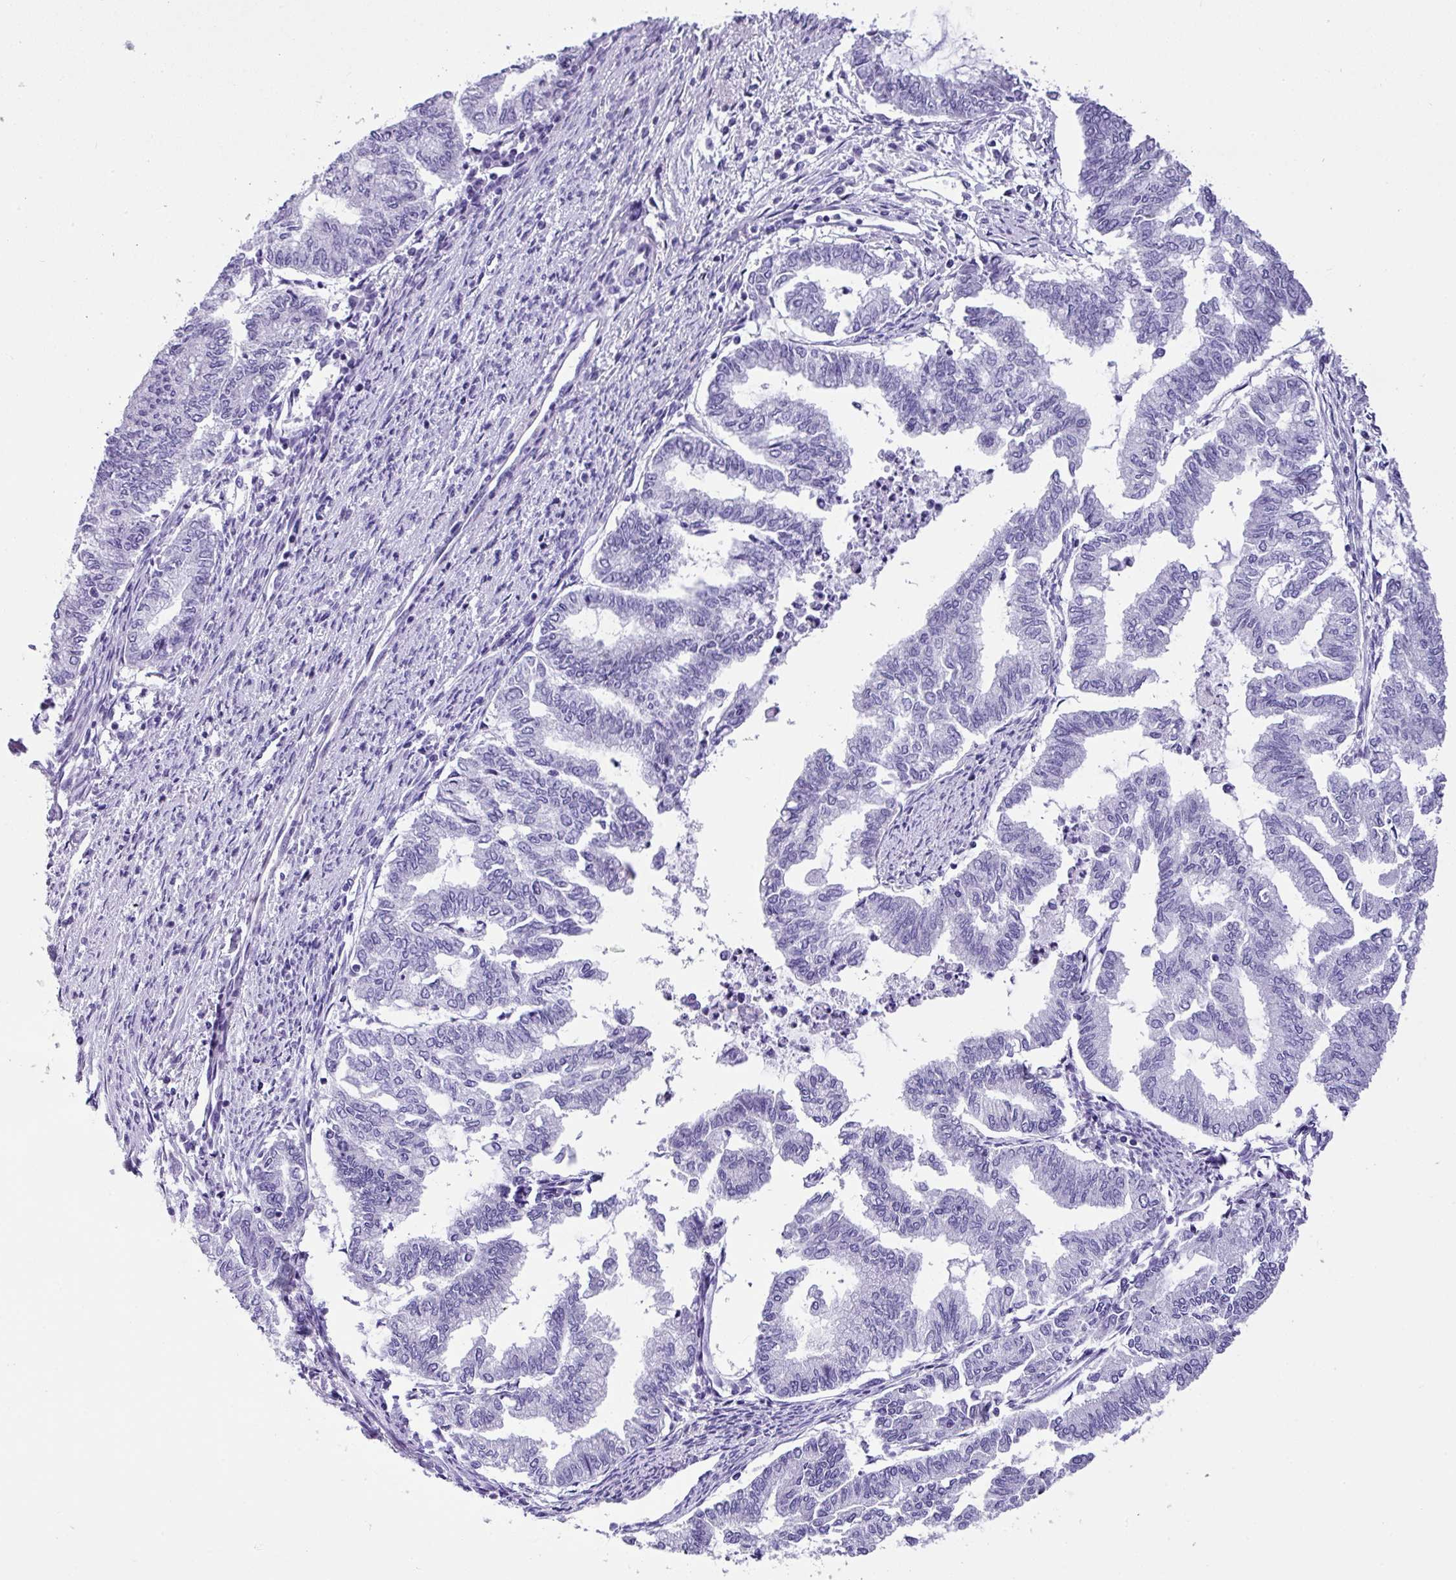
{"staining": {"intensity": "negative", "quantity": "none", "location": "none"}, "tissue": "endometrial cancer", "cell_type": "Tumor cells", "image_type": "cancer", "snomed": [{"axis": "morphology", "description": "Adenocarcinoma, NOS"}, {"axis": "topography", "description": "Endometrium"}], "caption": "A micrograph of human endometrial adenocarcinoma is negative for staining in tumor cells.", "gene": "MUC21", "patient": {"sex": "female", "age": 79}}